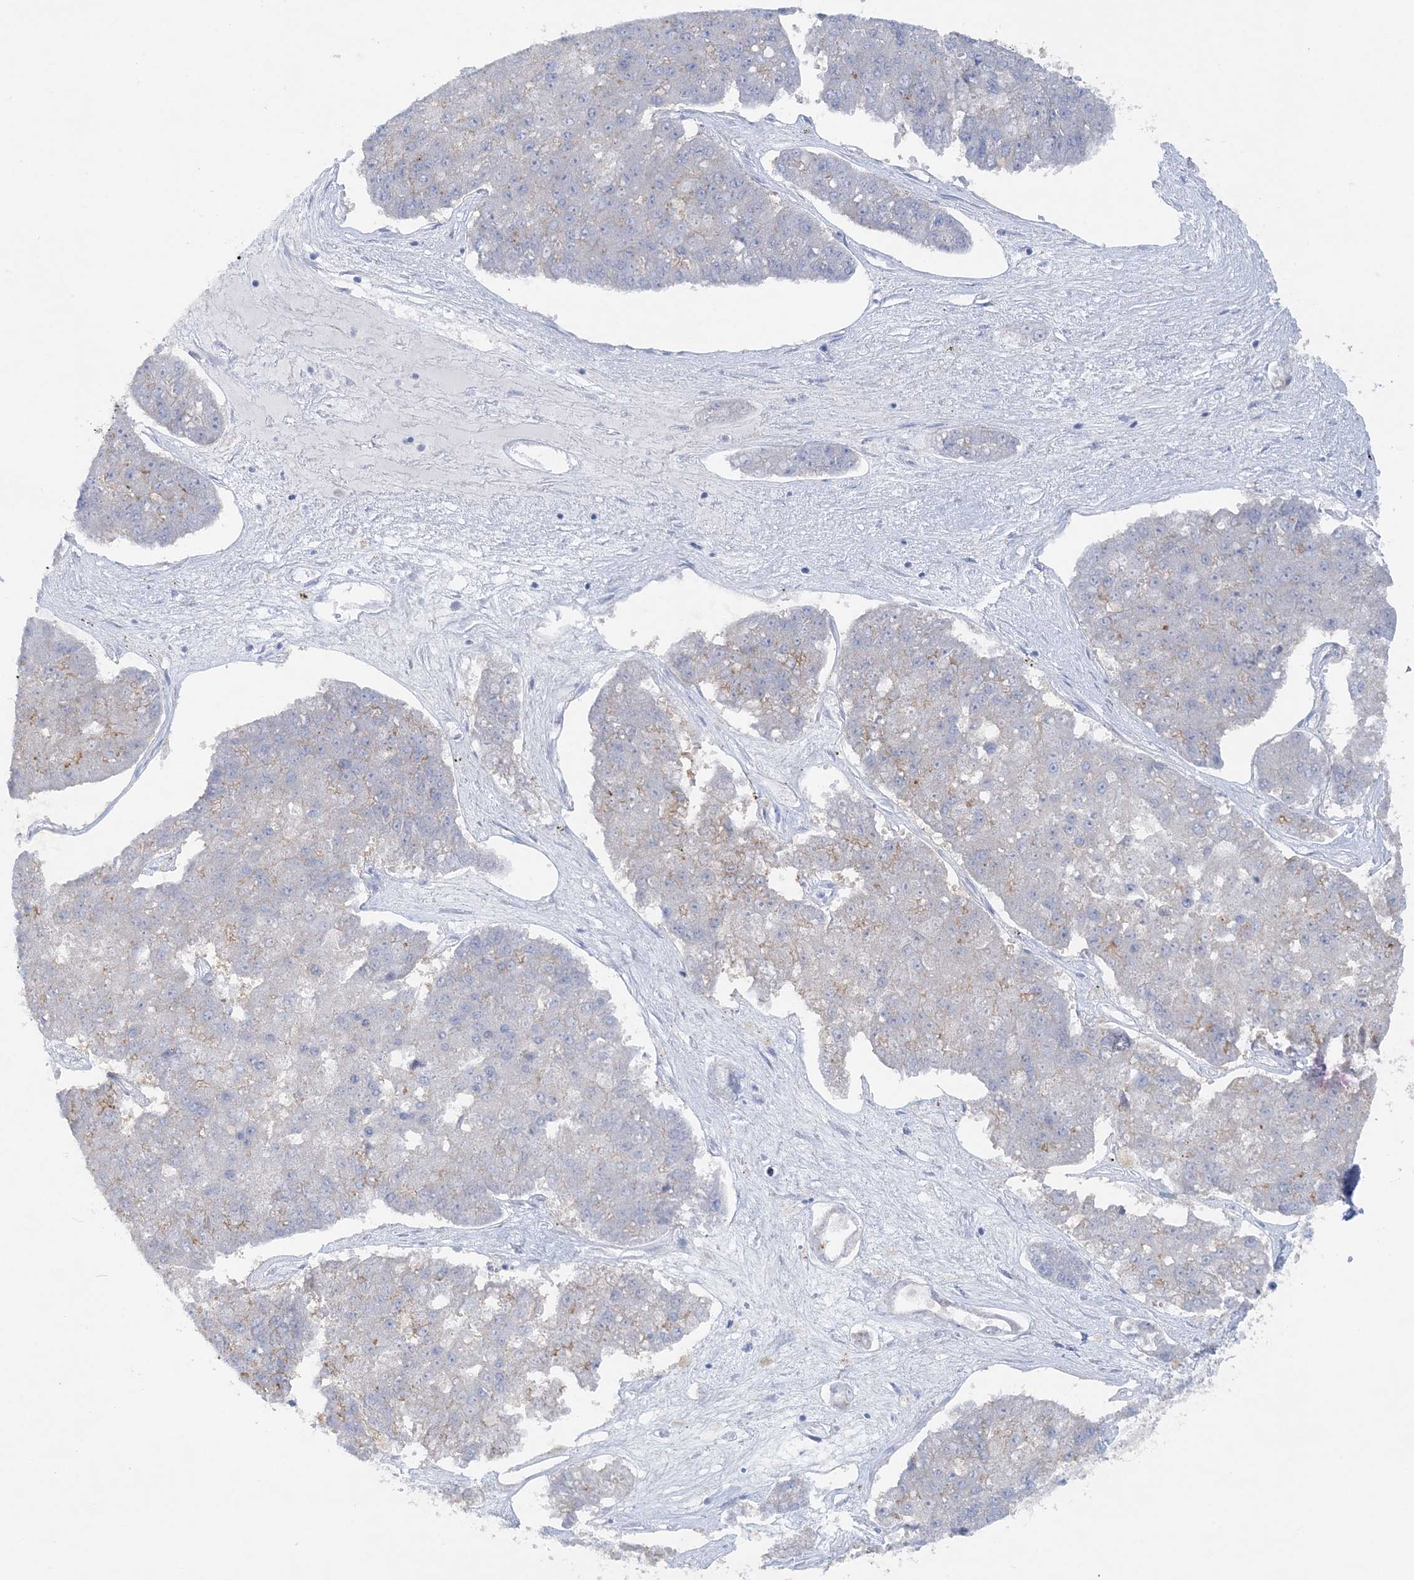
{"staining": {"intensity": "weak", "quantity": "<25%", "location": "cytoplasmic/membranous"}, "tissue": "pancreatic cancer", "cell_type": "Tumor cells", "image_type": "cancer", "snomed": [{"axis": "morphology", "description": "Adenocarcinoma, NOS"}, {"axis": "topography", "description": "Pancreas"}], "caption": "Tumor cells show no significant protein positivity in pancreatic cancer. Nuclei are stained in blue.", "gene": "SLC5A6", "patient": {"sex": "male", "age": 50}}